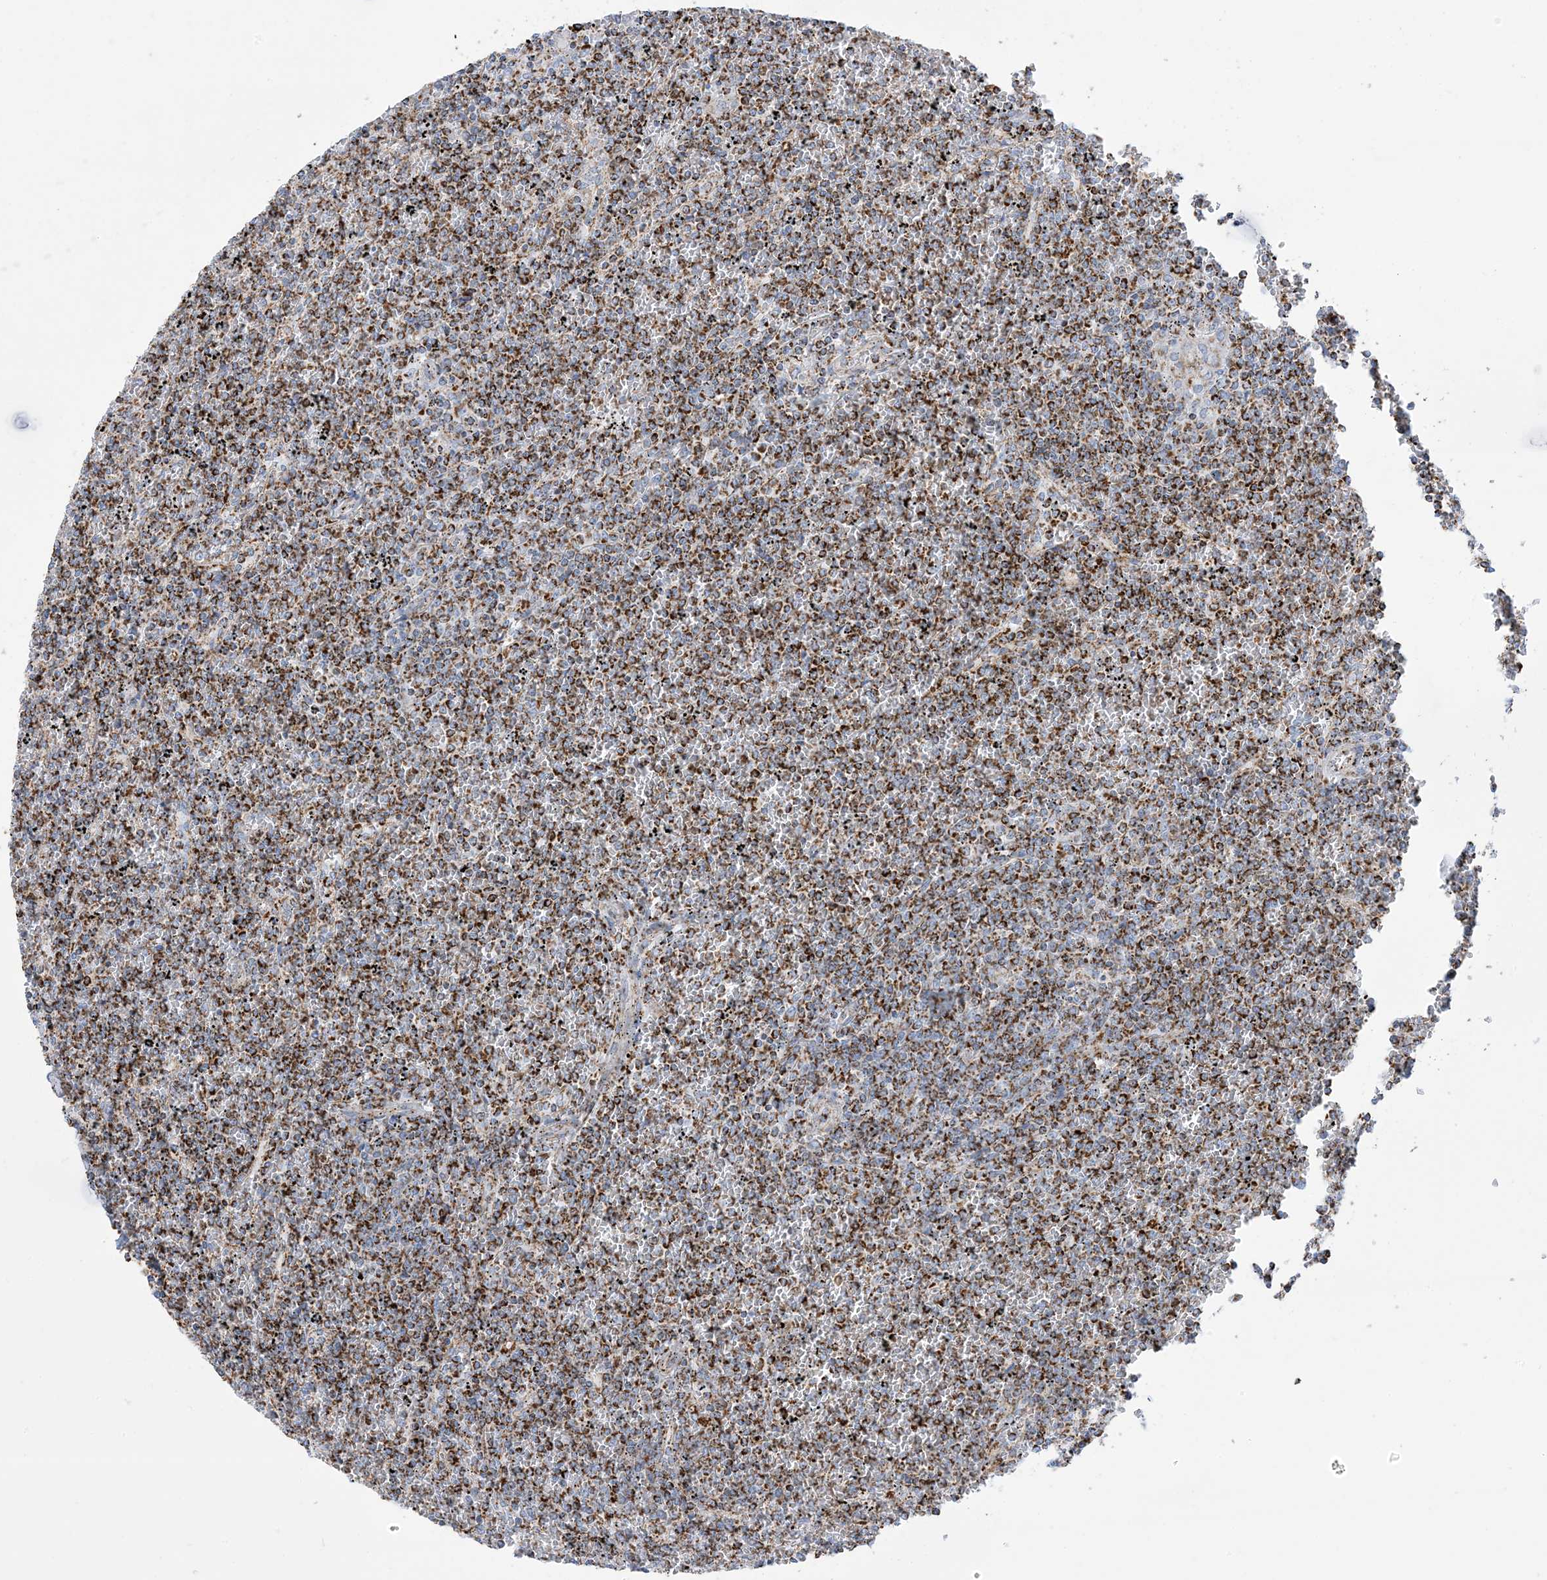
{"staining": {"intensity": "strong", "quantity": ">75%", "location": "cytoplasmic/membranous"}, "tissue": "lymphoma", "cell_type": "Tumor cells", "image_type": "cancer", "snomed": [{"axis": "morphology", "description": "Malignant lymphoma, non-Hodgkin's type, Low grade"}, {"axis": "topography", "description": "Spleen"}], "caption": "A micrograph of lymphoma stained for a protein shows strong cytoplasmic/membranous brown staining in tumor cells. The staining is performed using DAB (3,3'-diaminobenzidine) brown chromogen to label protein expression. The nuclei are counter-stained blue using hematoxylin.", "gene": "SAMM50", "patient": {"sex": "female", "age": 19}}